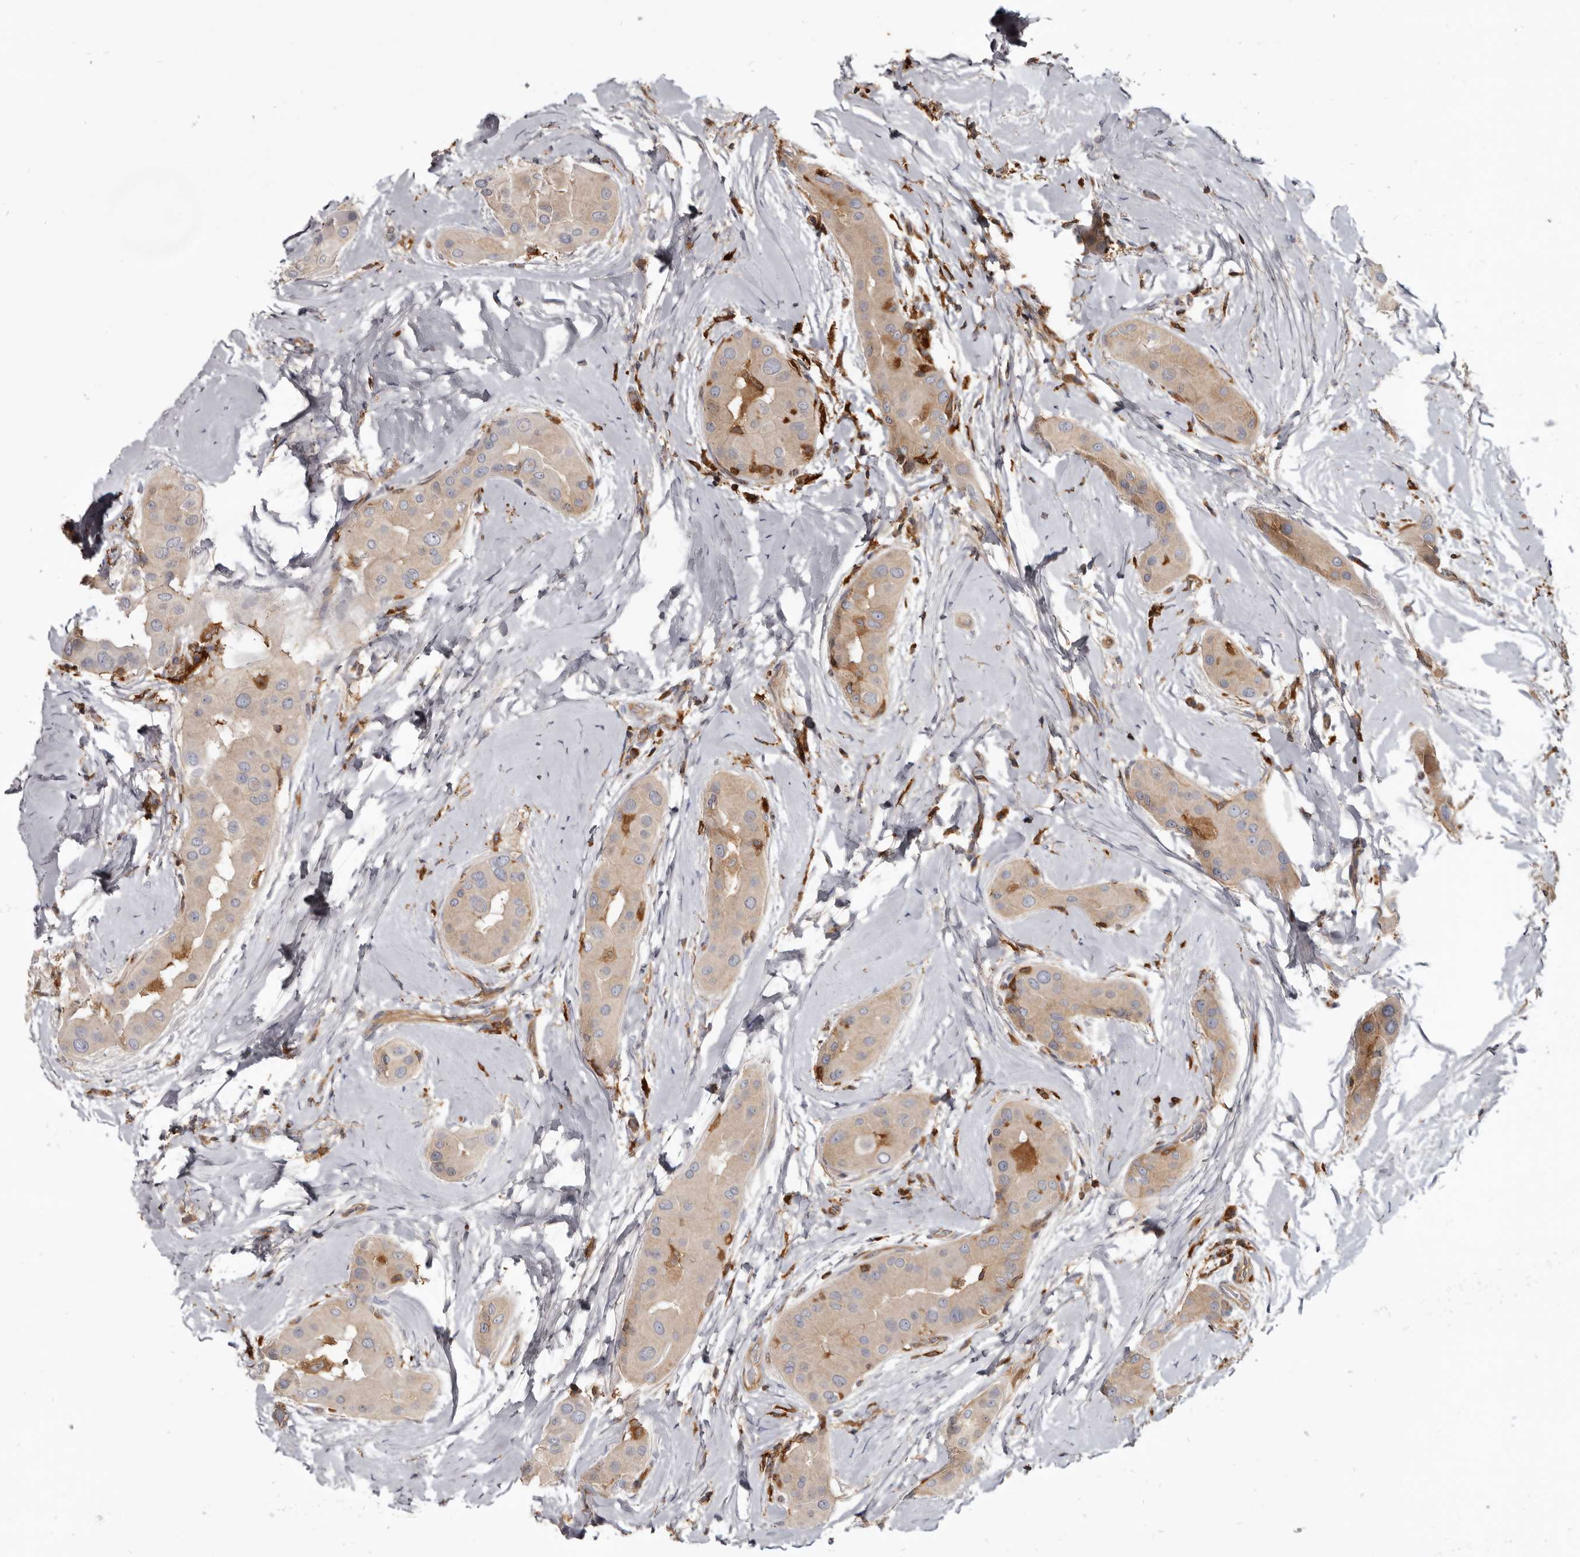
{"staining": {"intensity": "moderate", "quantity": ">75%", "location": "cytoplasmic/membranous"}, "tissue": "thyroid cancer", "cell_type": "Tumor cells", "image_type": "cancer", "snomed": [{"axis": "morphology", "description": "Papillary adenocarcinoma, NOS"}, {"axis": "topography", "description": "Thyroid gland"}], "caption": "Immunohistochemistry histopathology image of human thyroid cancer (papillary adenocarcinoma) stained for a protein (brown), which displays medium levels of moderate cytoplasmic/membranous staining in about >75% of tumor cells.", "gene": "CBL", "patient": {"sex": "male", "age": 33}}